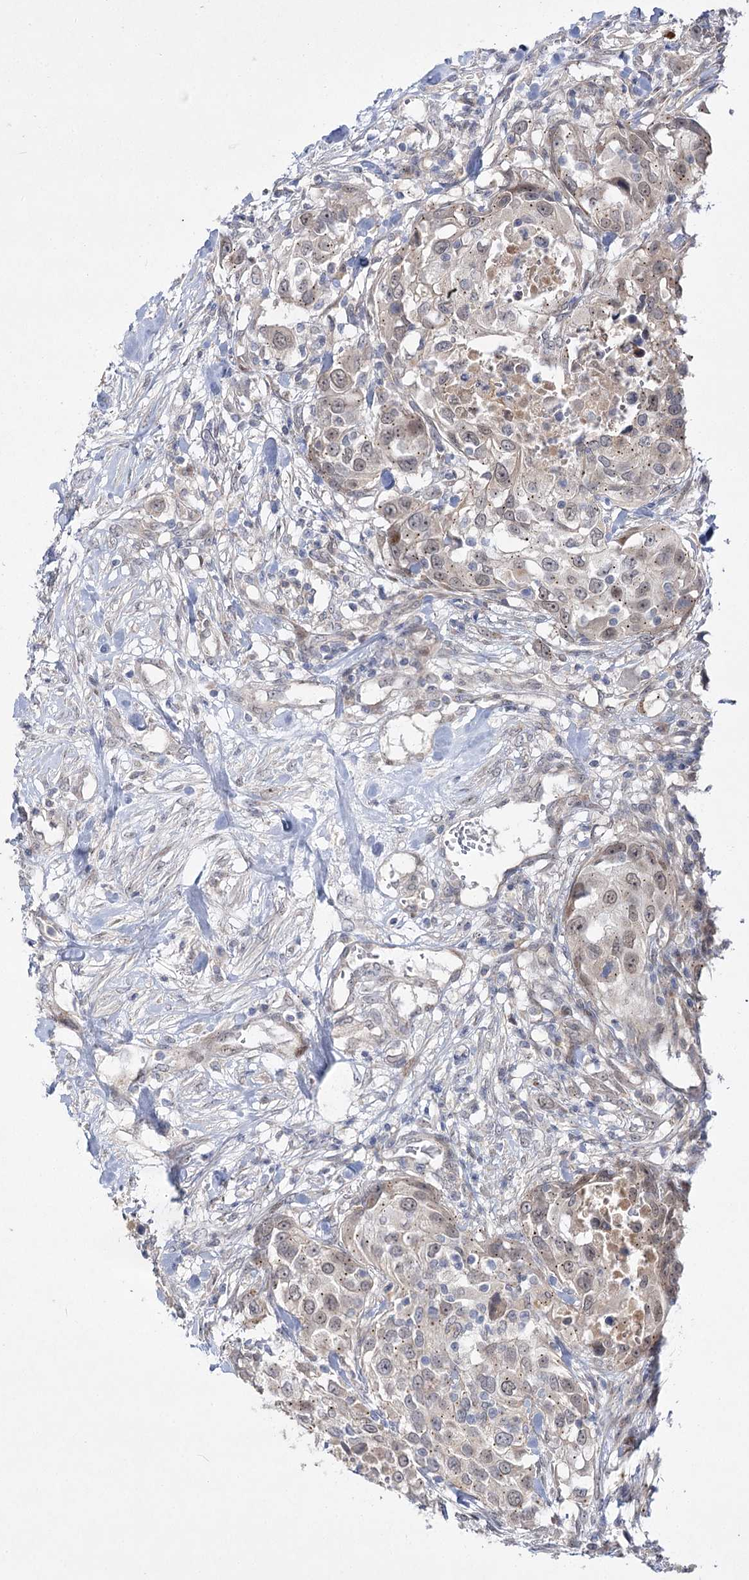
{"staining": {"intensity": "weak", "quantity": "25%-75%", "location": "nuclear"}, "tissue": "urothelial cancer", "cell_type": "Tumor cells", "image_type": "cancer", "snomed": [{"axis": "morphology", "description": "Urothelial carcinoma, High grade"}, {"axis": "topography", "description": "Urinary bladder"}], "caption": "This photomicrograph demonstrates immunohistochemistry (IHC) staining of human high-grade urothelial carcinoma, with low weak nuclear expression in about 25%-75% of tumor cells.", "gene": "ARHGAP32", "patient": {"sex": "female", "age": 80}}